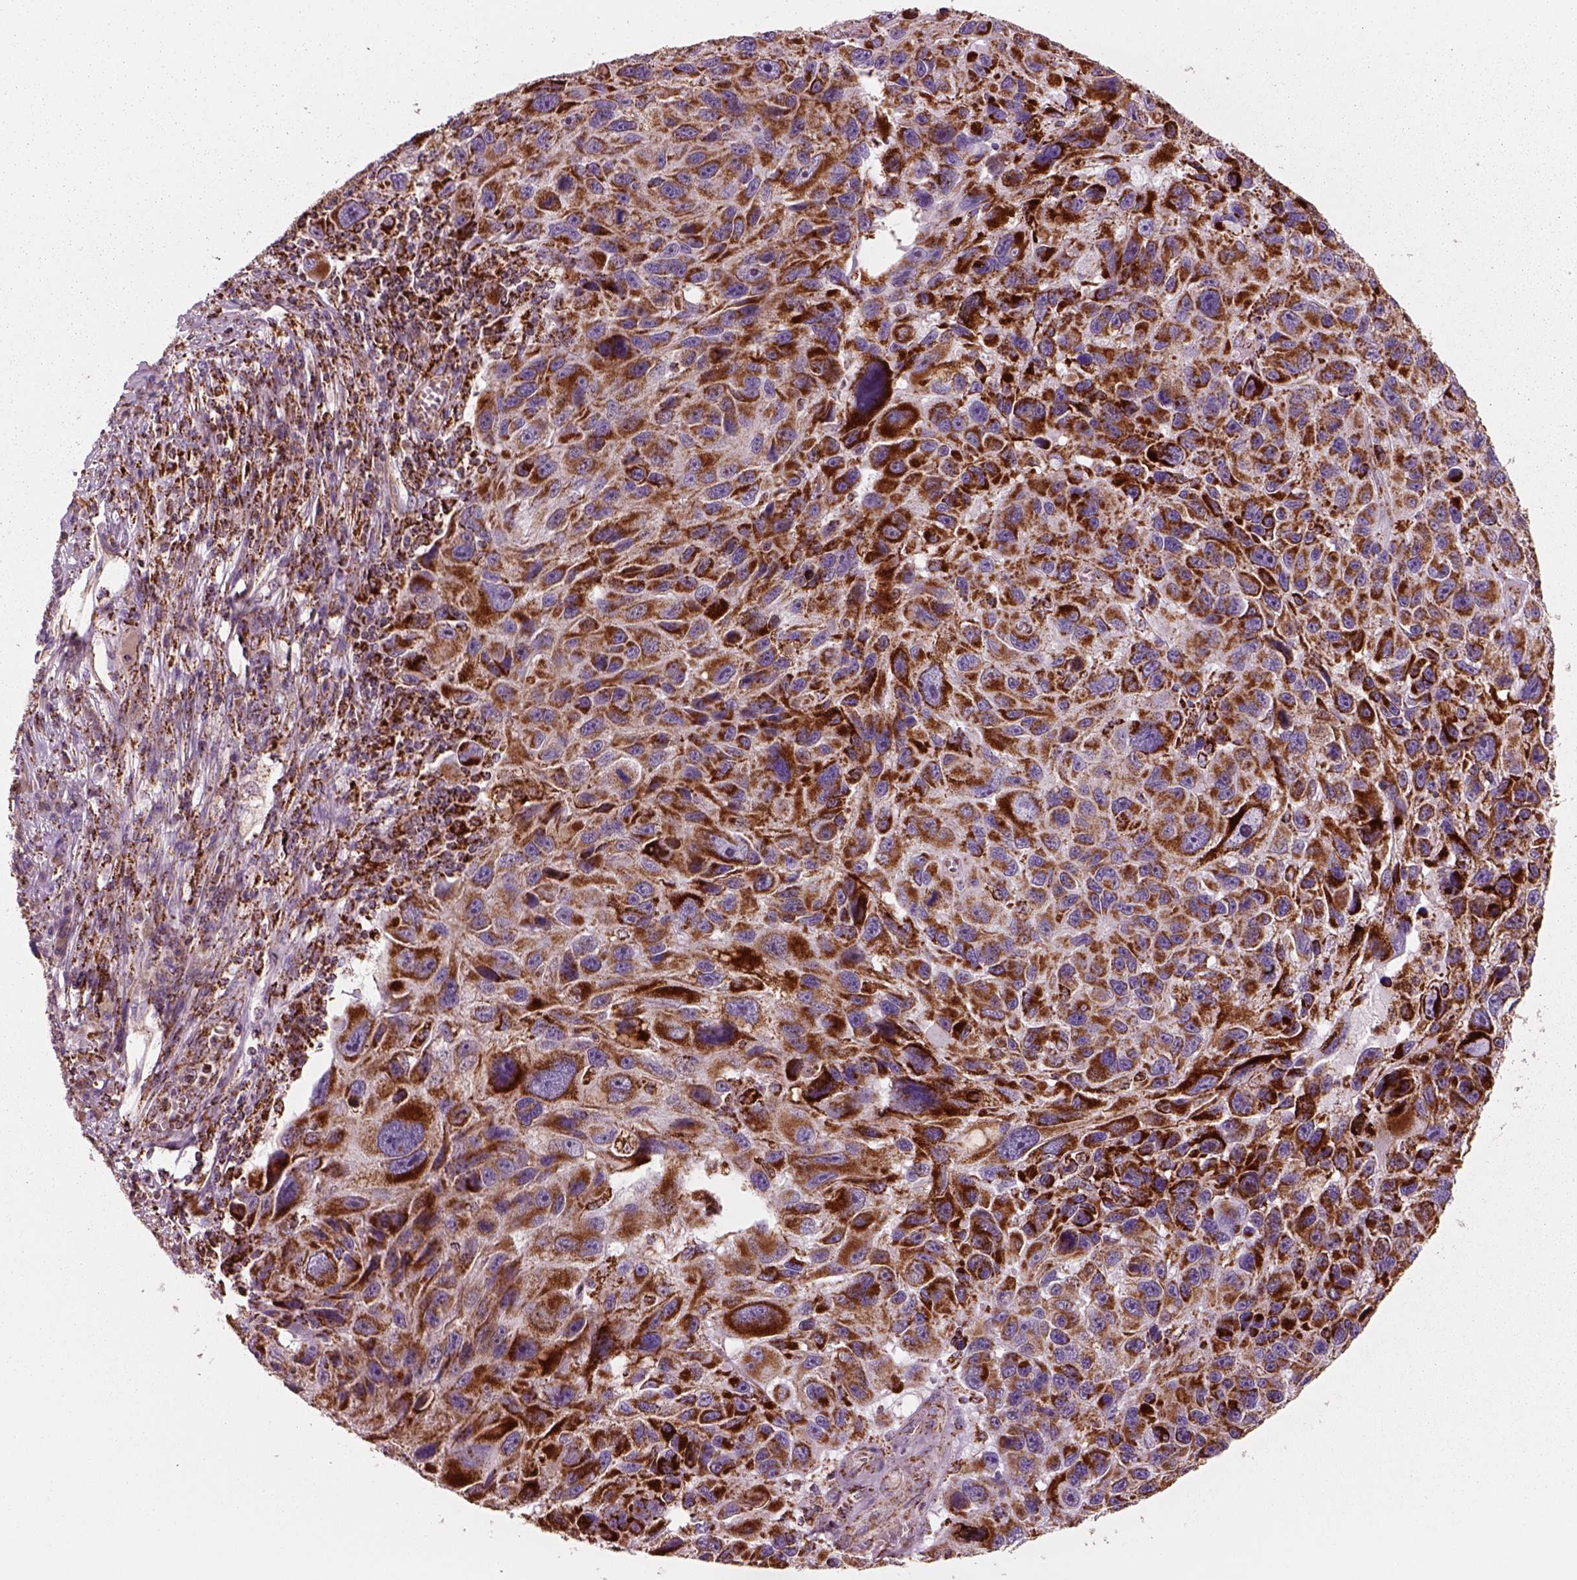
{"staining": {"intensity": "strong", "quantity": ">75%", "location": "cytoplasmic/membranous"}, "tissue": "melanoma", "cell_type": "Tumor cells", "image_type": "cancer", "snomed": [{"axis": "morphology", "description": "Malignant melanoma, NOS"}, {"axis": "topography", "description": "Skin"}], "caption": "Protein staining demonstrates strong cytoplasmic/membranous staining in approximately >75% of tumor cells in malignant melanoma. (DAB IHC with brightfield microscopy, high magnification).", "gene": "SLC25A24", "patient": {"sex": "male", "age": 53}}